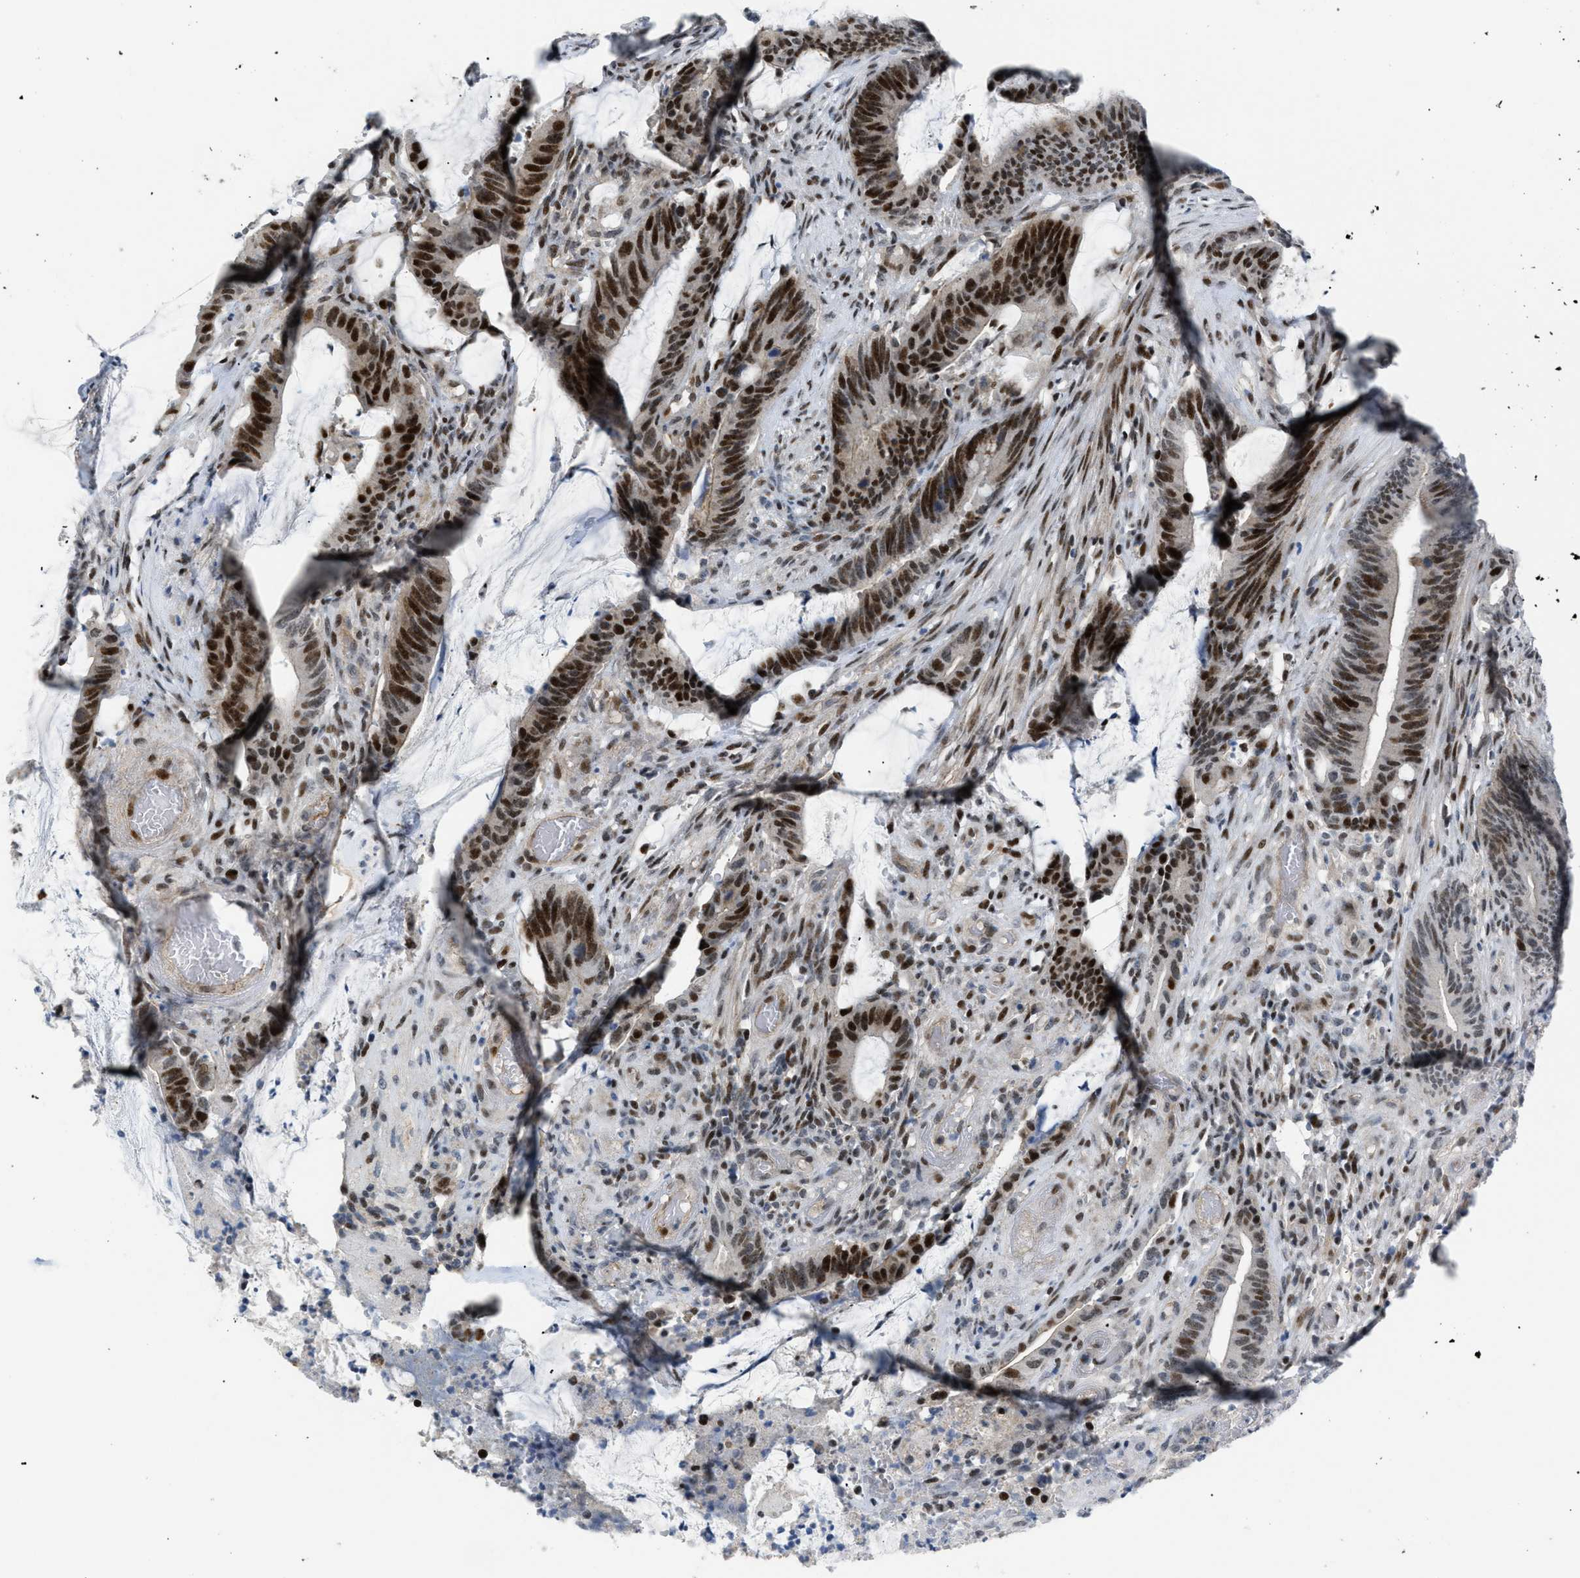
{"staining": {"intensity": "strong", "quantity": ">75%", "location": "nuclear"}, "tissue": "colorectal cancer", "cell_type": "Tumor cells", "image_type": "cancer", "snomed": [{"axis": "morphology", "description": "Adenocarcinoma, NOS"}, {"axis": "topography", "description": "Rectum"}], "caption": "Immunohistochemical staining of human colorectal cancer exhibits high levels of strong nuclear staining in about >75% of tumor cells. The protein of interest is shown in brown color, while the nuclei are stained blue.", "gene": "MED1", "patient": {"sex": "female", "age": 66}}